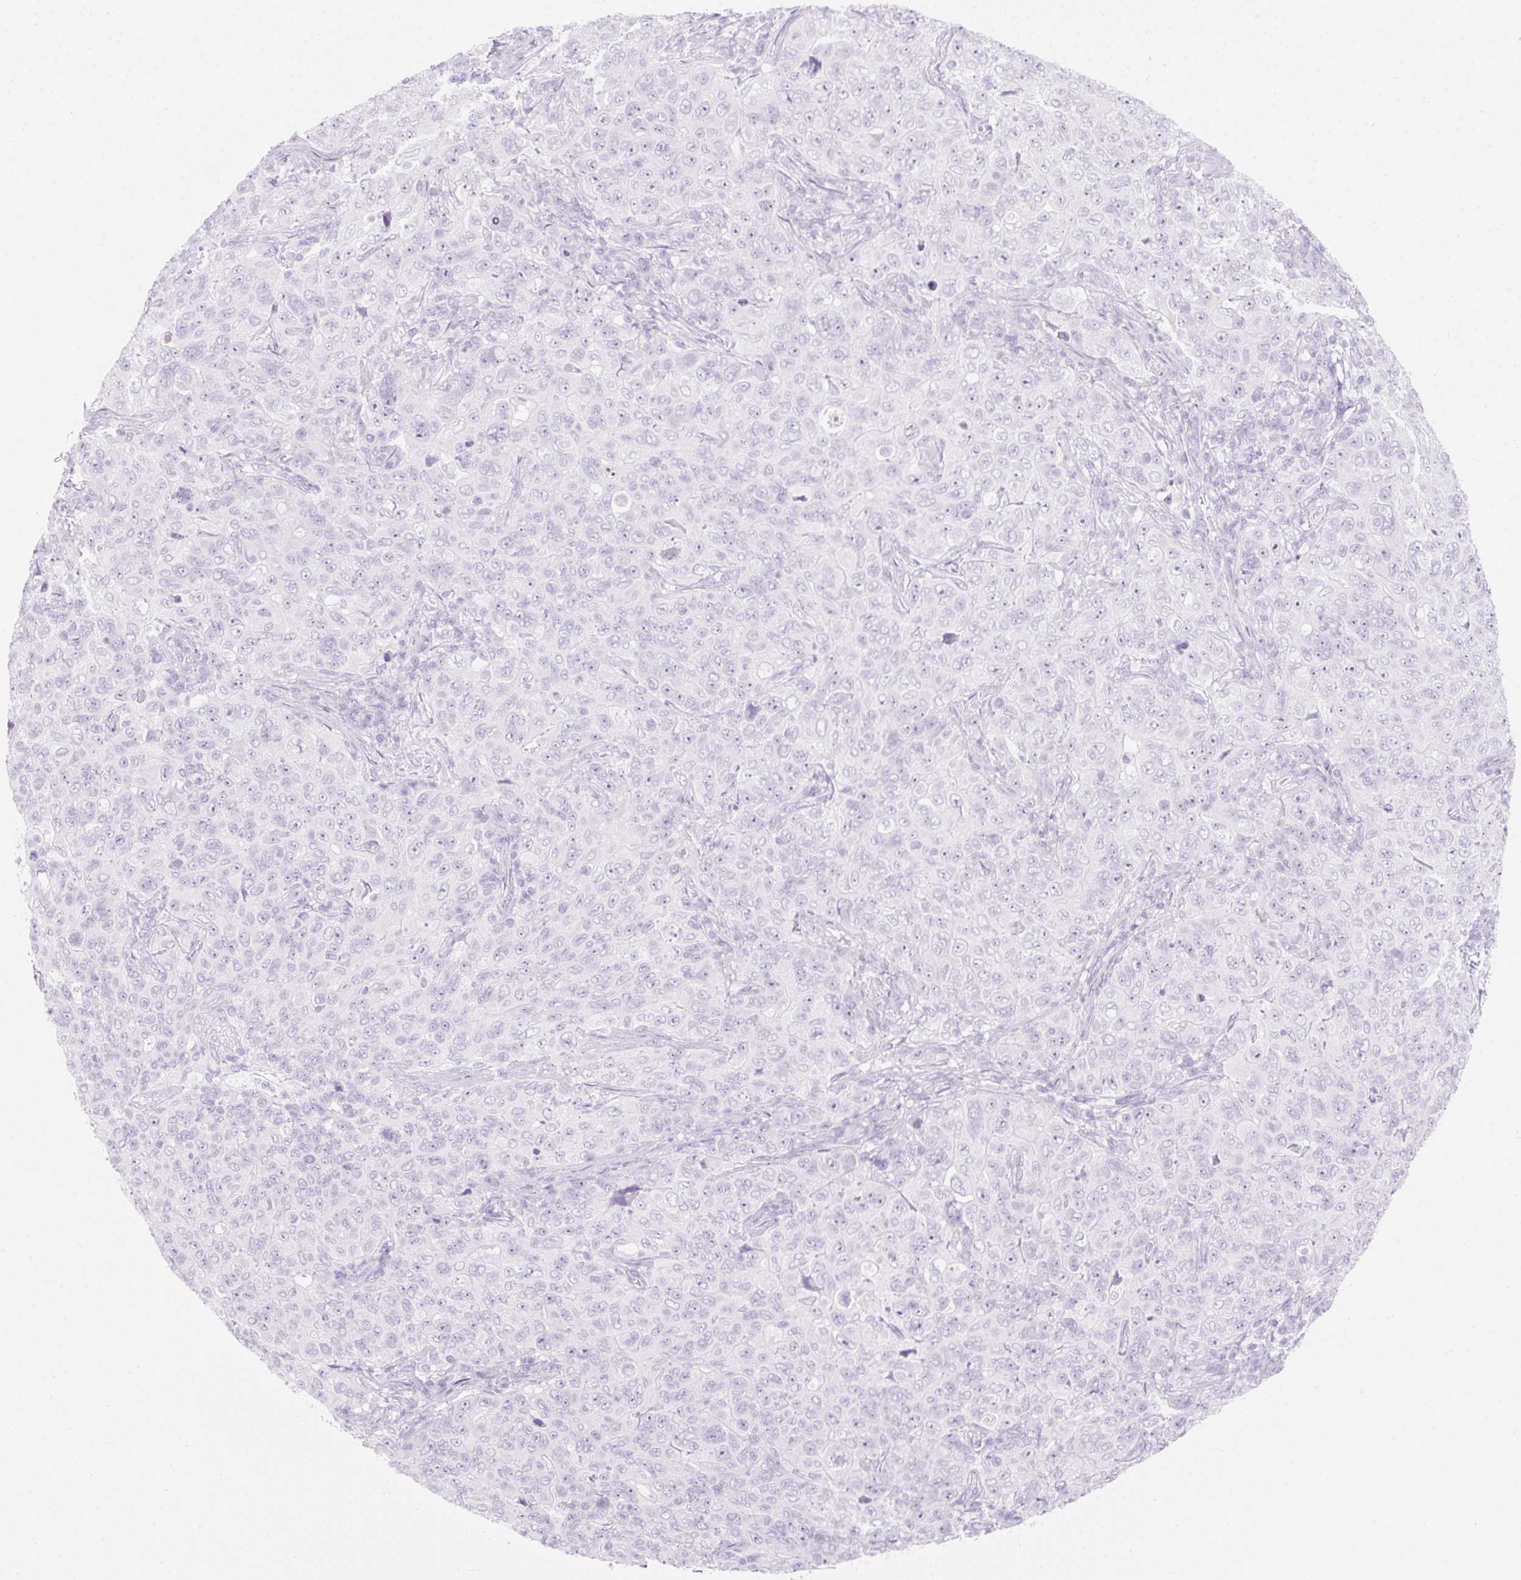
{"staining": {"intensity": "negative", "quantity": "none", "location": "none"}, "tissue": "pancreatic cancer", "cell_type": "Tumor cells", "image_type": "cancer", "snomed": [{"axis": "morphology", "description": "Adenocarcinoma, NOS"}, {"axis": "topography", "description": "Pancreas"}], "caption": "High magnification brightfield microscopy of pancreatic cancer stained with DAB (brown) and counterstained with hematoxylin (blue): tumor cells show no significant staining.", "gene": "ZNF121", "patient": {"sex": "male", "age": 68}}